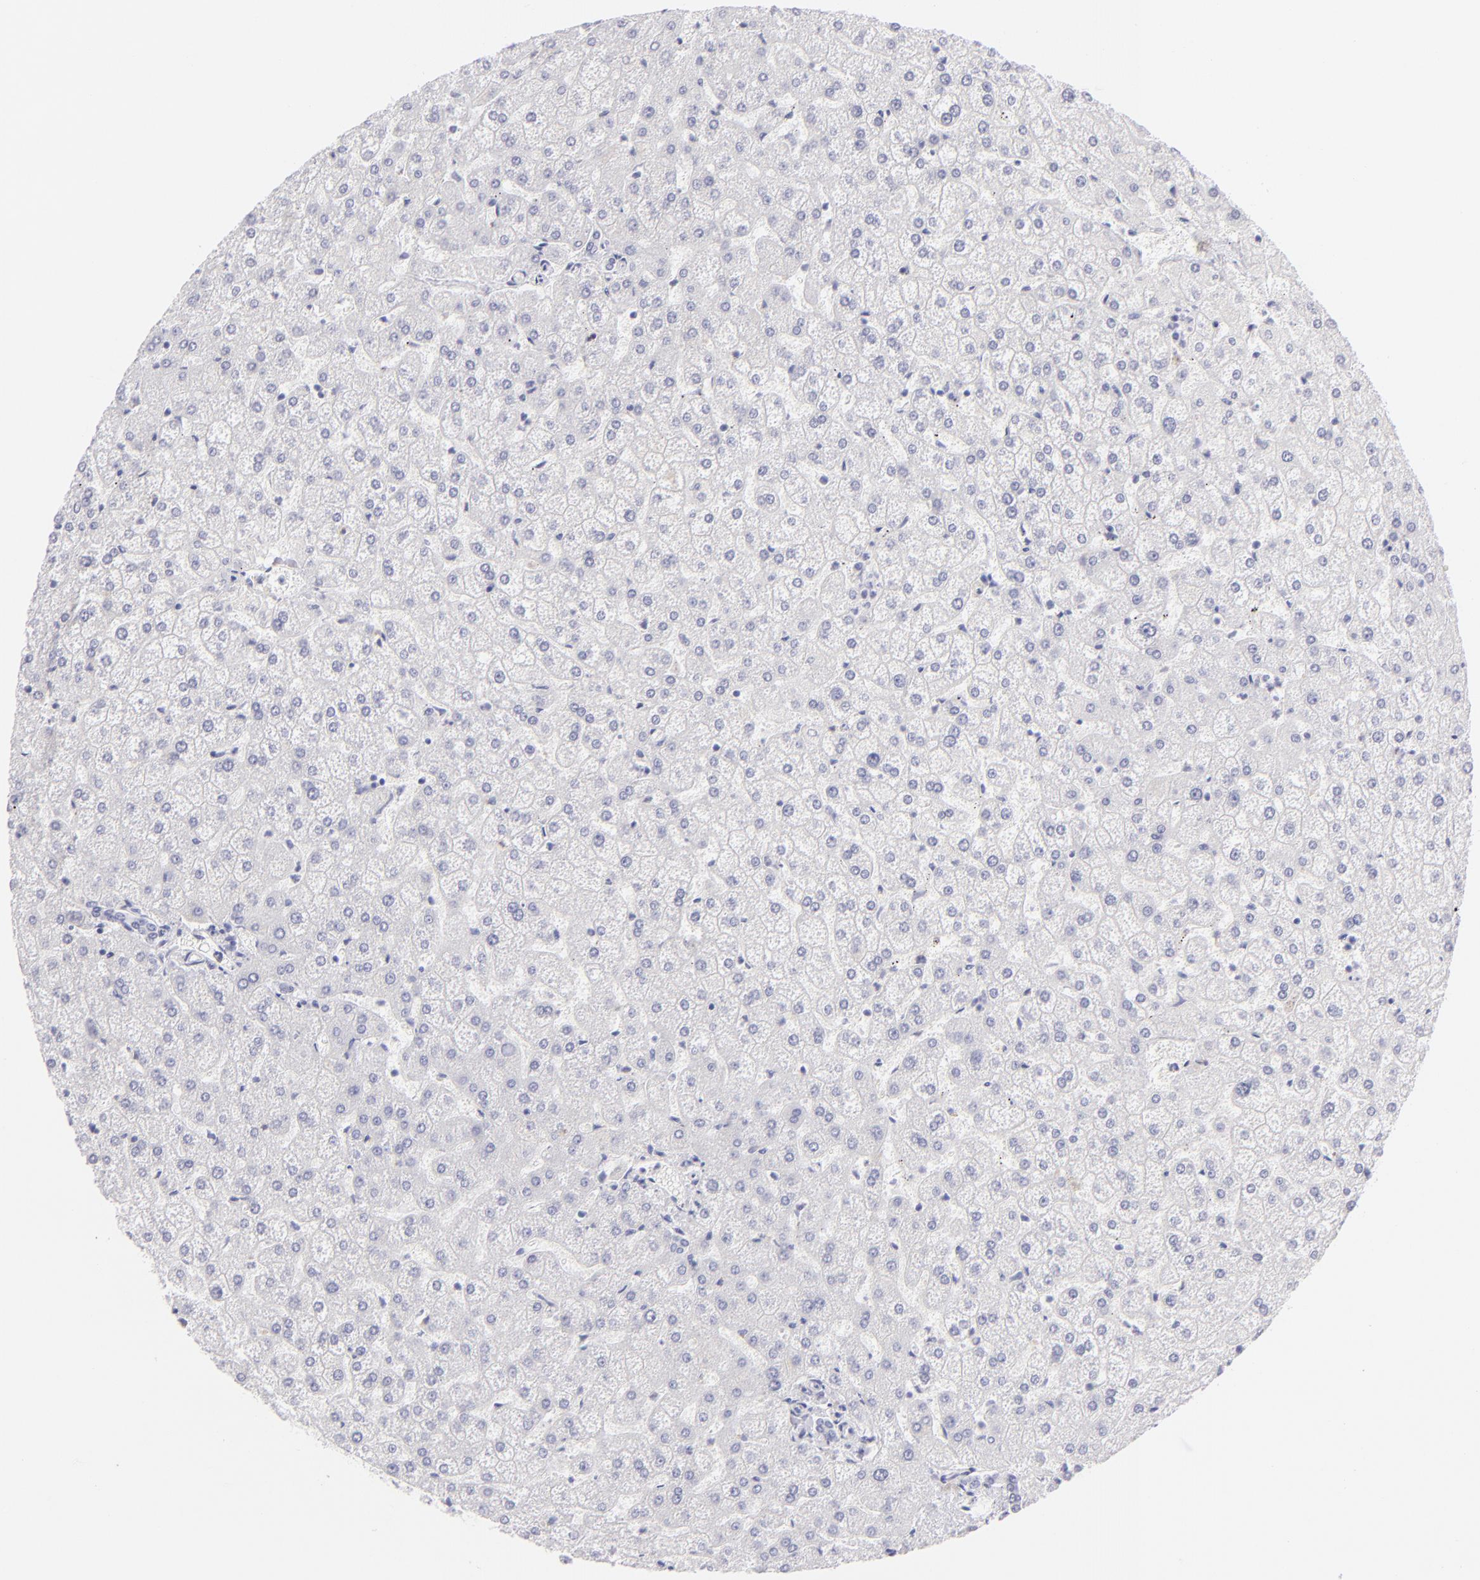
{"staining": {"intensity": "negative", "quantity": "none", "location": "none"}, "tissue": "liver", "cell_type": "Cholangiocytes", "image_type": "normal", "snomed": [{"axis": "morphology", "description": "Normal tissue, NOS"}, {"axis": "topography", "description": "Liver"}], "caption": "DAB (3,3'-diaminobenzidine) immunohistochemical staining of benign human liver reveals no significant positivity in cholangiocytes.", "gene": "FCER2", "patient": {"sex": "female", "age": 32}}